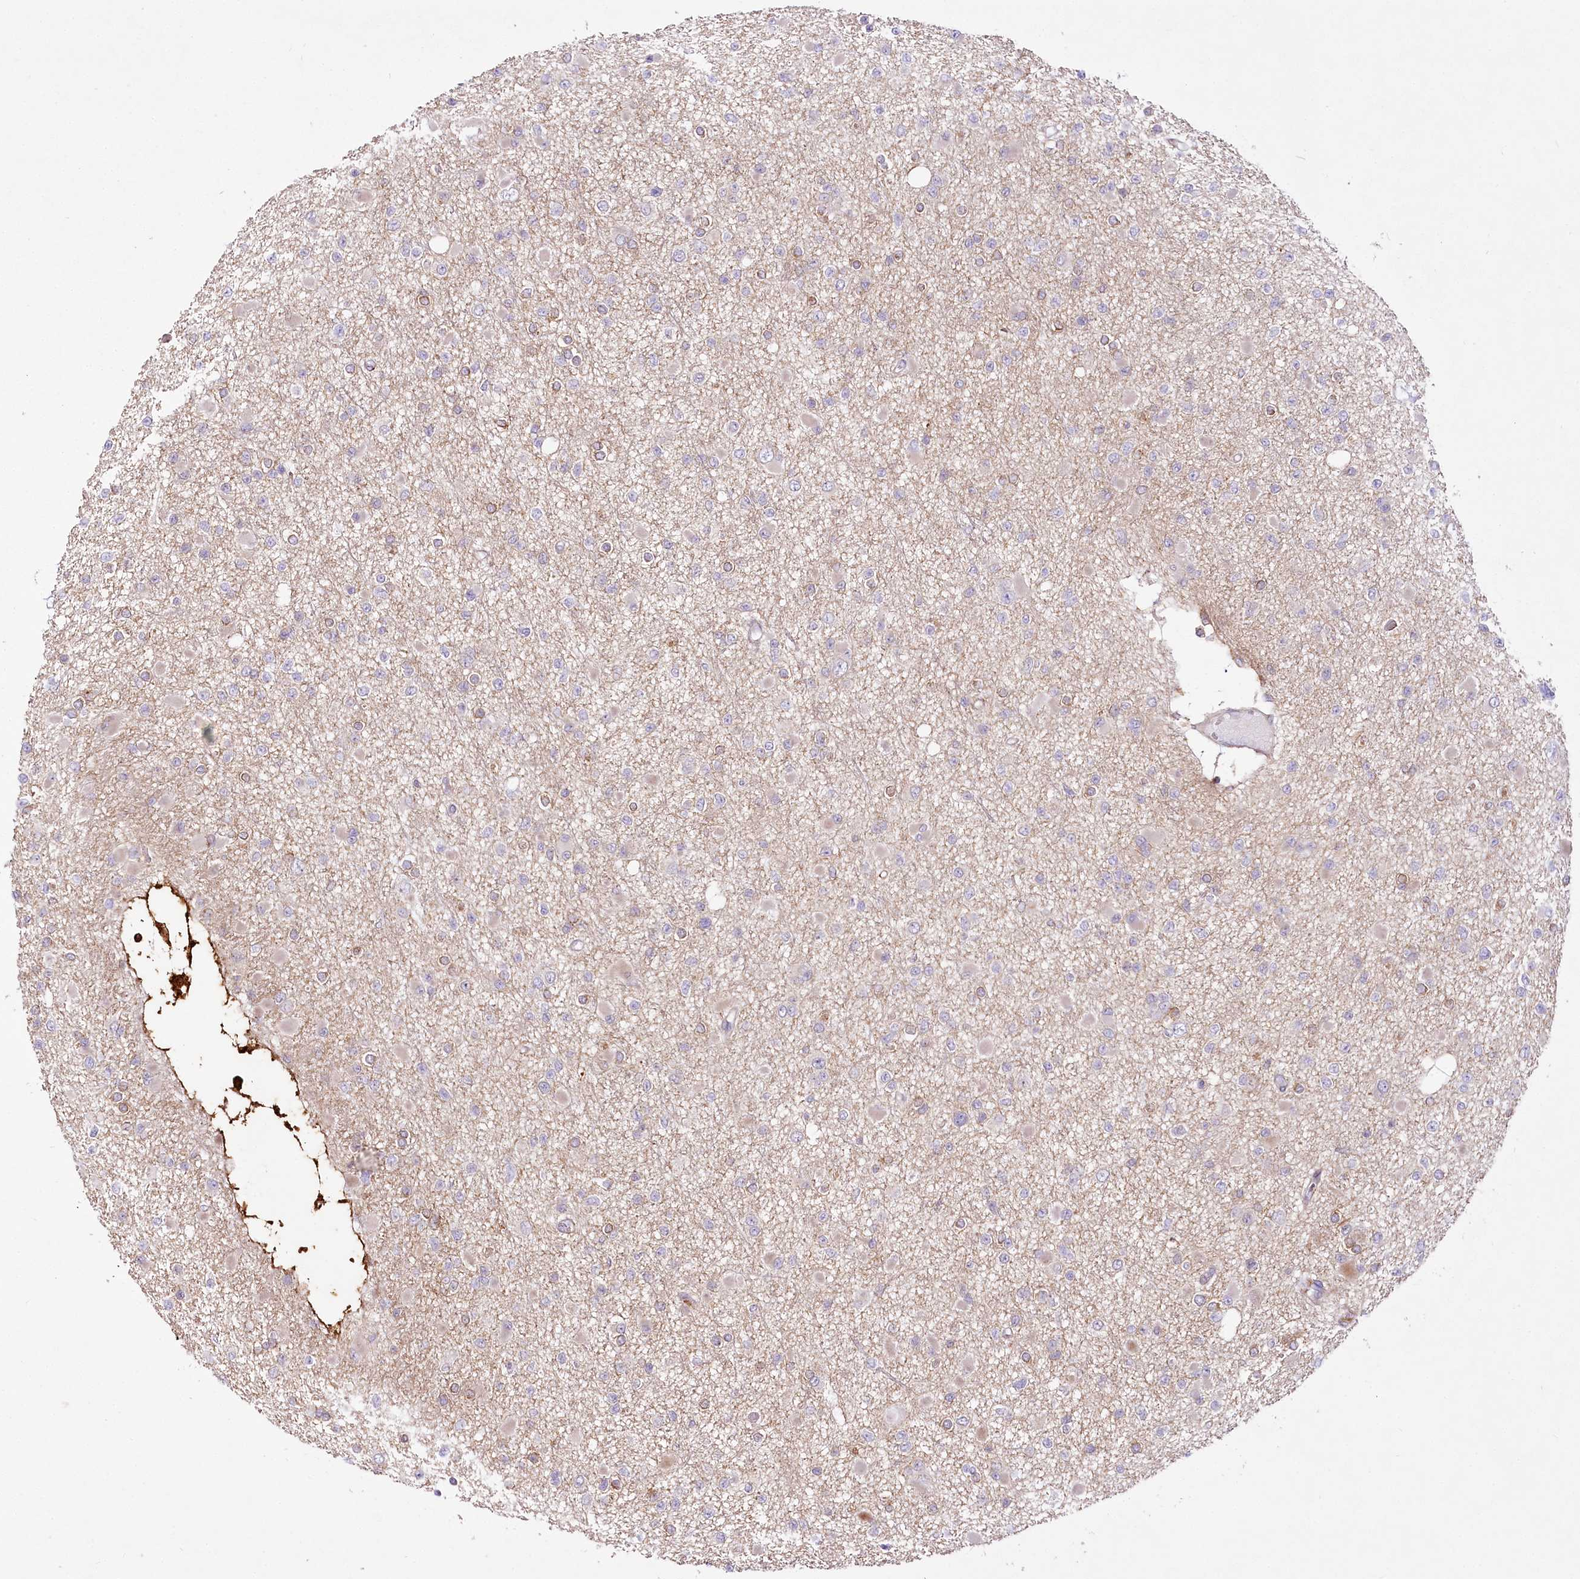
{"staining": {"intensity": "negative", "quantity": "none", "location": "none"}, "tissue": "glioma", "cell_type": "Tumor cells", "image_type": "cancer", "snomed": [{"axis": "morphology", "description": "Glioma, malignant, Low grade"}, {"axis": "topography", "description": "Brain"}], "caption": "IHC image of neoplastic tissue: malignant glioma (low-grade) stained with DAB reveals no significant protein positivity in tumor cells.", "gene": "VWA5A", "patient": {"sex": "female", "age": 22}}